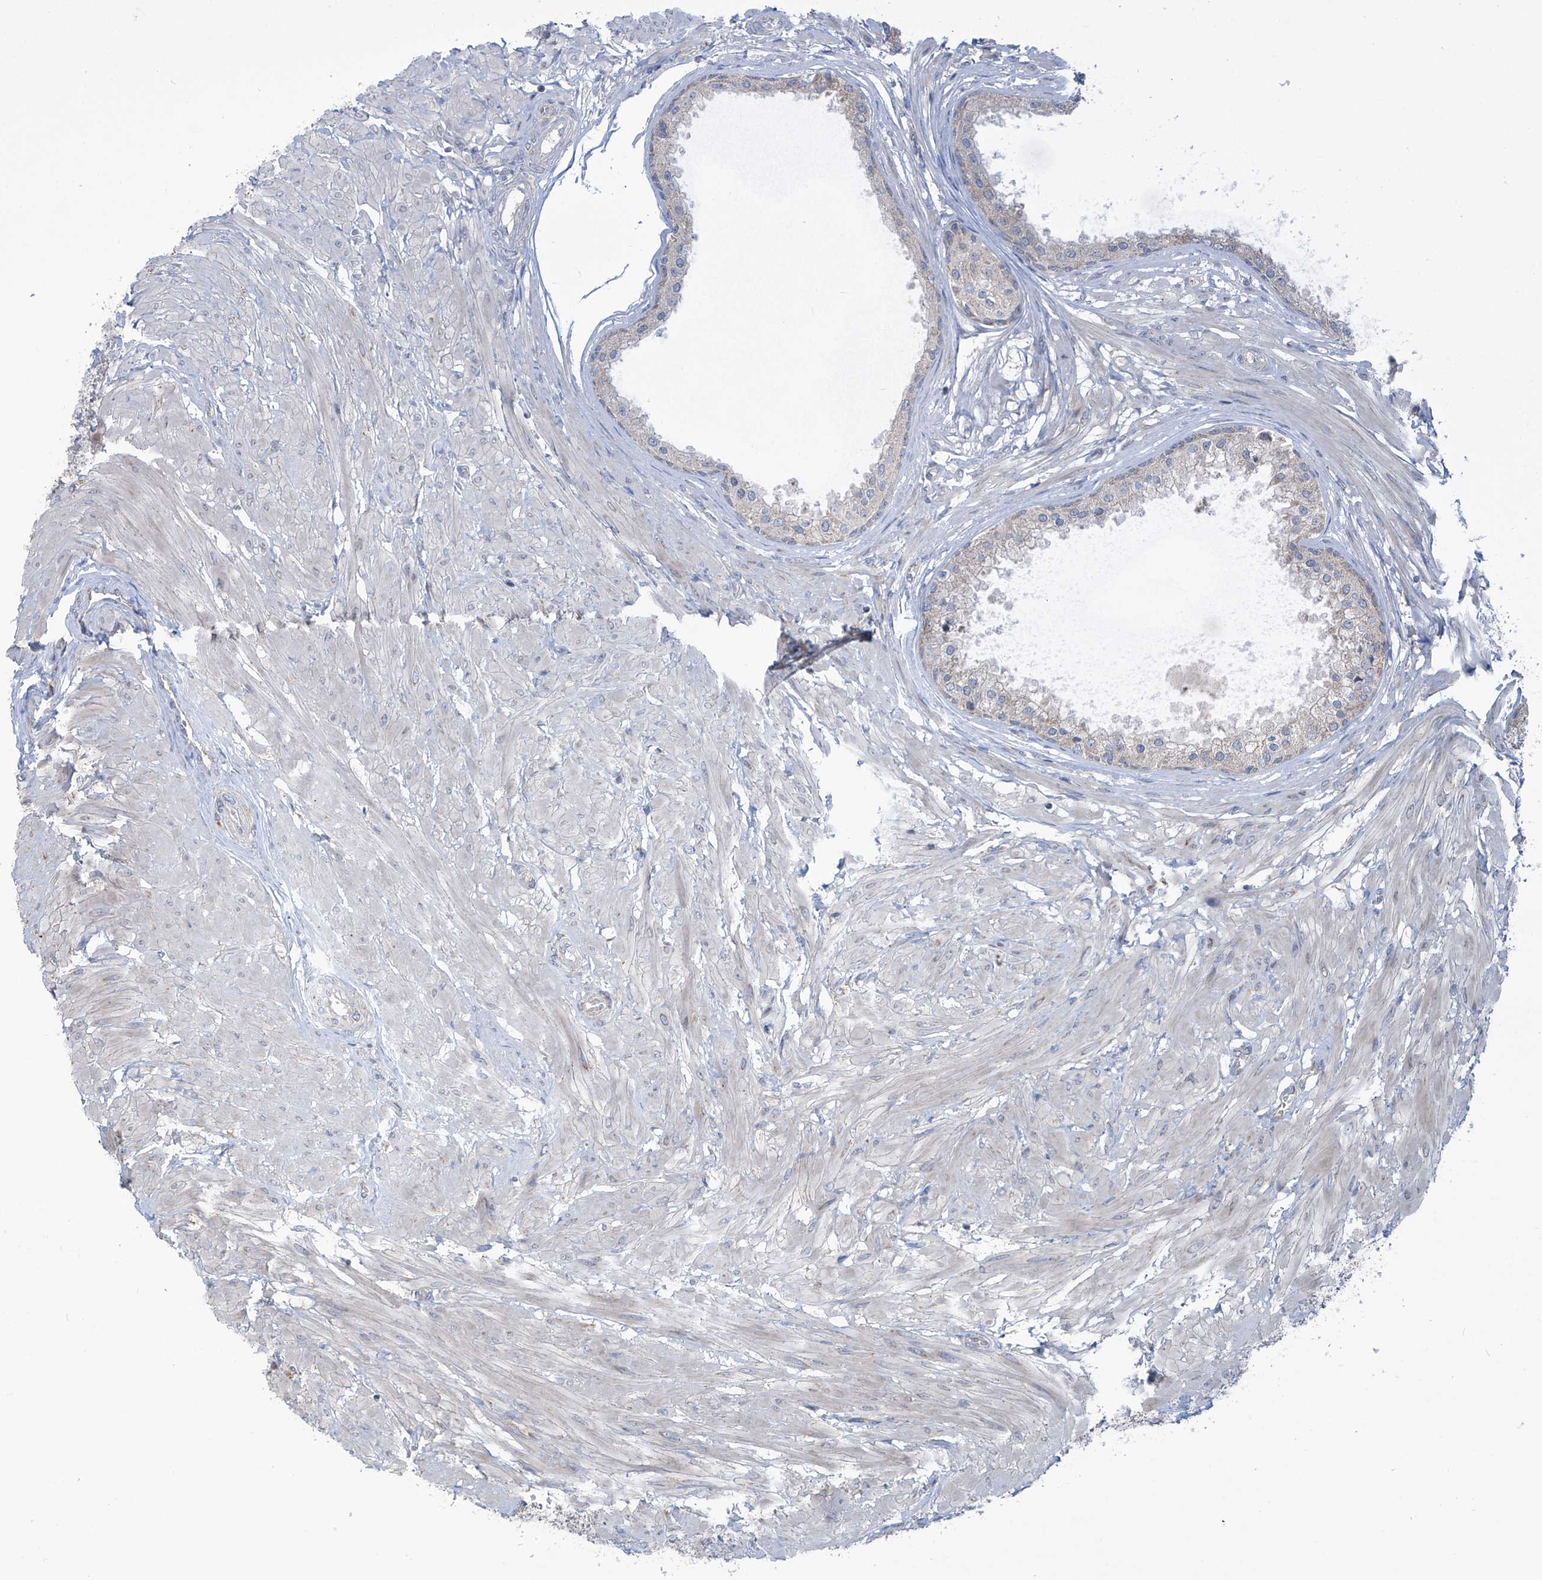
{"staining": {"intensity": "moderate", "quantity": ">75%", "location": "cytoplasmic/membranous"}, "tissue": "prostate", "cell_type": "Glandular cells", "image_type": "normal", "snomed": [{"axis": "morphology", "description": "Normal tissue, NOS"}, {"axis": "topography", "description": "Prostate"}], "caption": "Immunohistochemical staining of unremarkable prostate shows medium levels of moderate cytoplasmic/membranous staining in approximately >75% of glandular cells.", "gene": "SCGB1D2", "patient": {"sex": "male", "age": 48}}